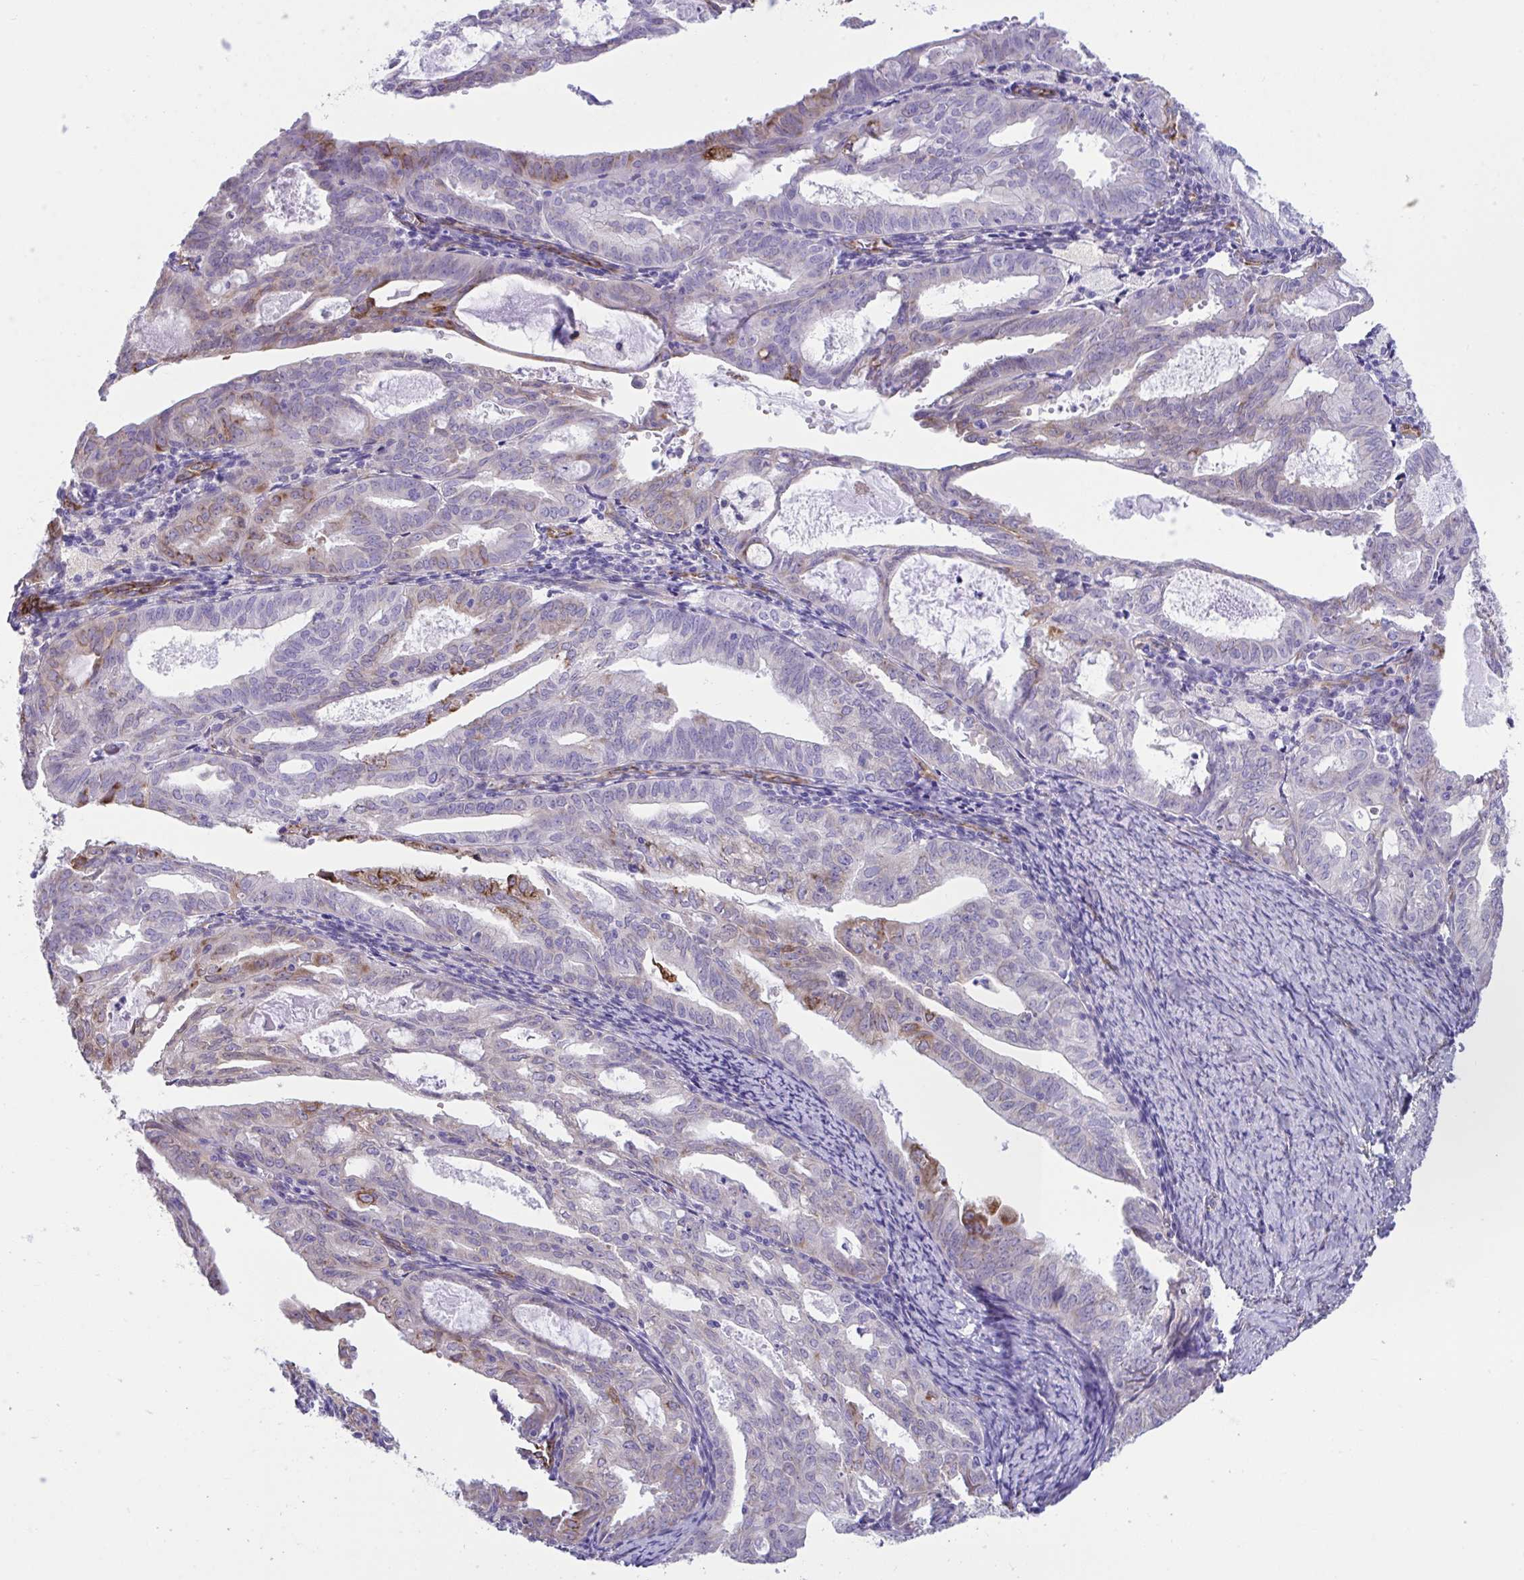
{"staining": {"intensity": "moderate", "quantity": "<25%", "location": "cytoplasmic/membranous"}, "tissue": "endometrial cancer", "cell_type": "Tumor cells", "image_type": "cancer", "snomed": [{"axis": "morphology", "description": "Adenocarcinoma, NOS"}, {"axis": "topography", "description": "Endometrium"}], "caption": "Immunohistochemical staining of adenocarcinoma (endometrial) shows moderate cytoplasmic/membranous protein expression in about <25% of tumor cells.", "gene": "ASPH", "patient": {"sex": "female", "age": 70}}